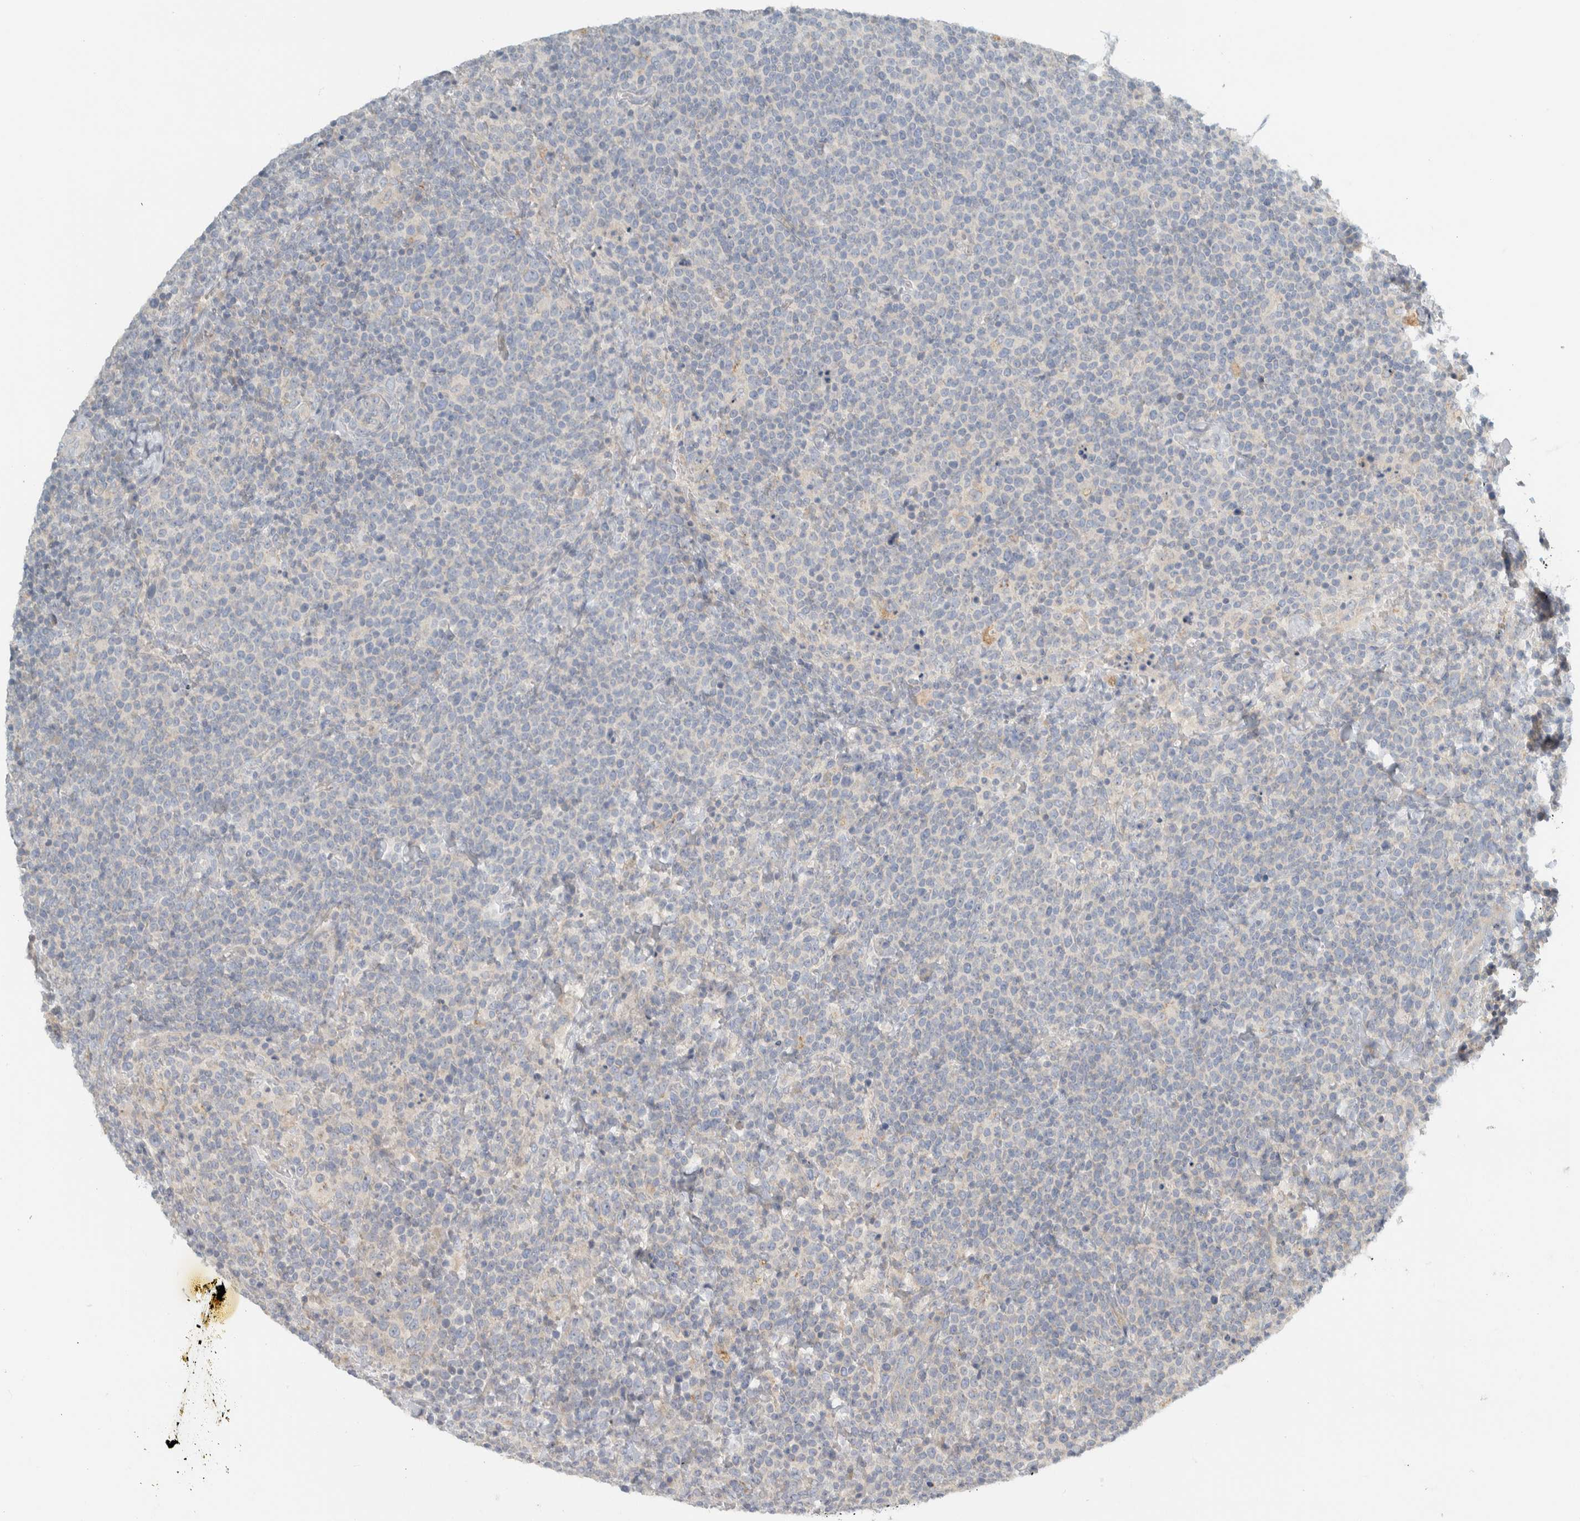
{"staining": {"intensity": "negative", "quantity": "none", "location": "none"}, "tissue": "lymphoma", "cell_type": "Tumor cells", "image_type": "cancer", "snomed": [{"axis": "morphology", "description": "Malignant lymphoma, non-Hodgkin's type, High grade"}, {"axis": "topography", "description": "Lymph node"}], "caption": "Image shows no protein expression in tumor cells of lymphoma tissue.", "gene": "HGS", "patient": {"sex": "male", "age": 61}}